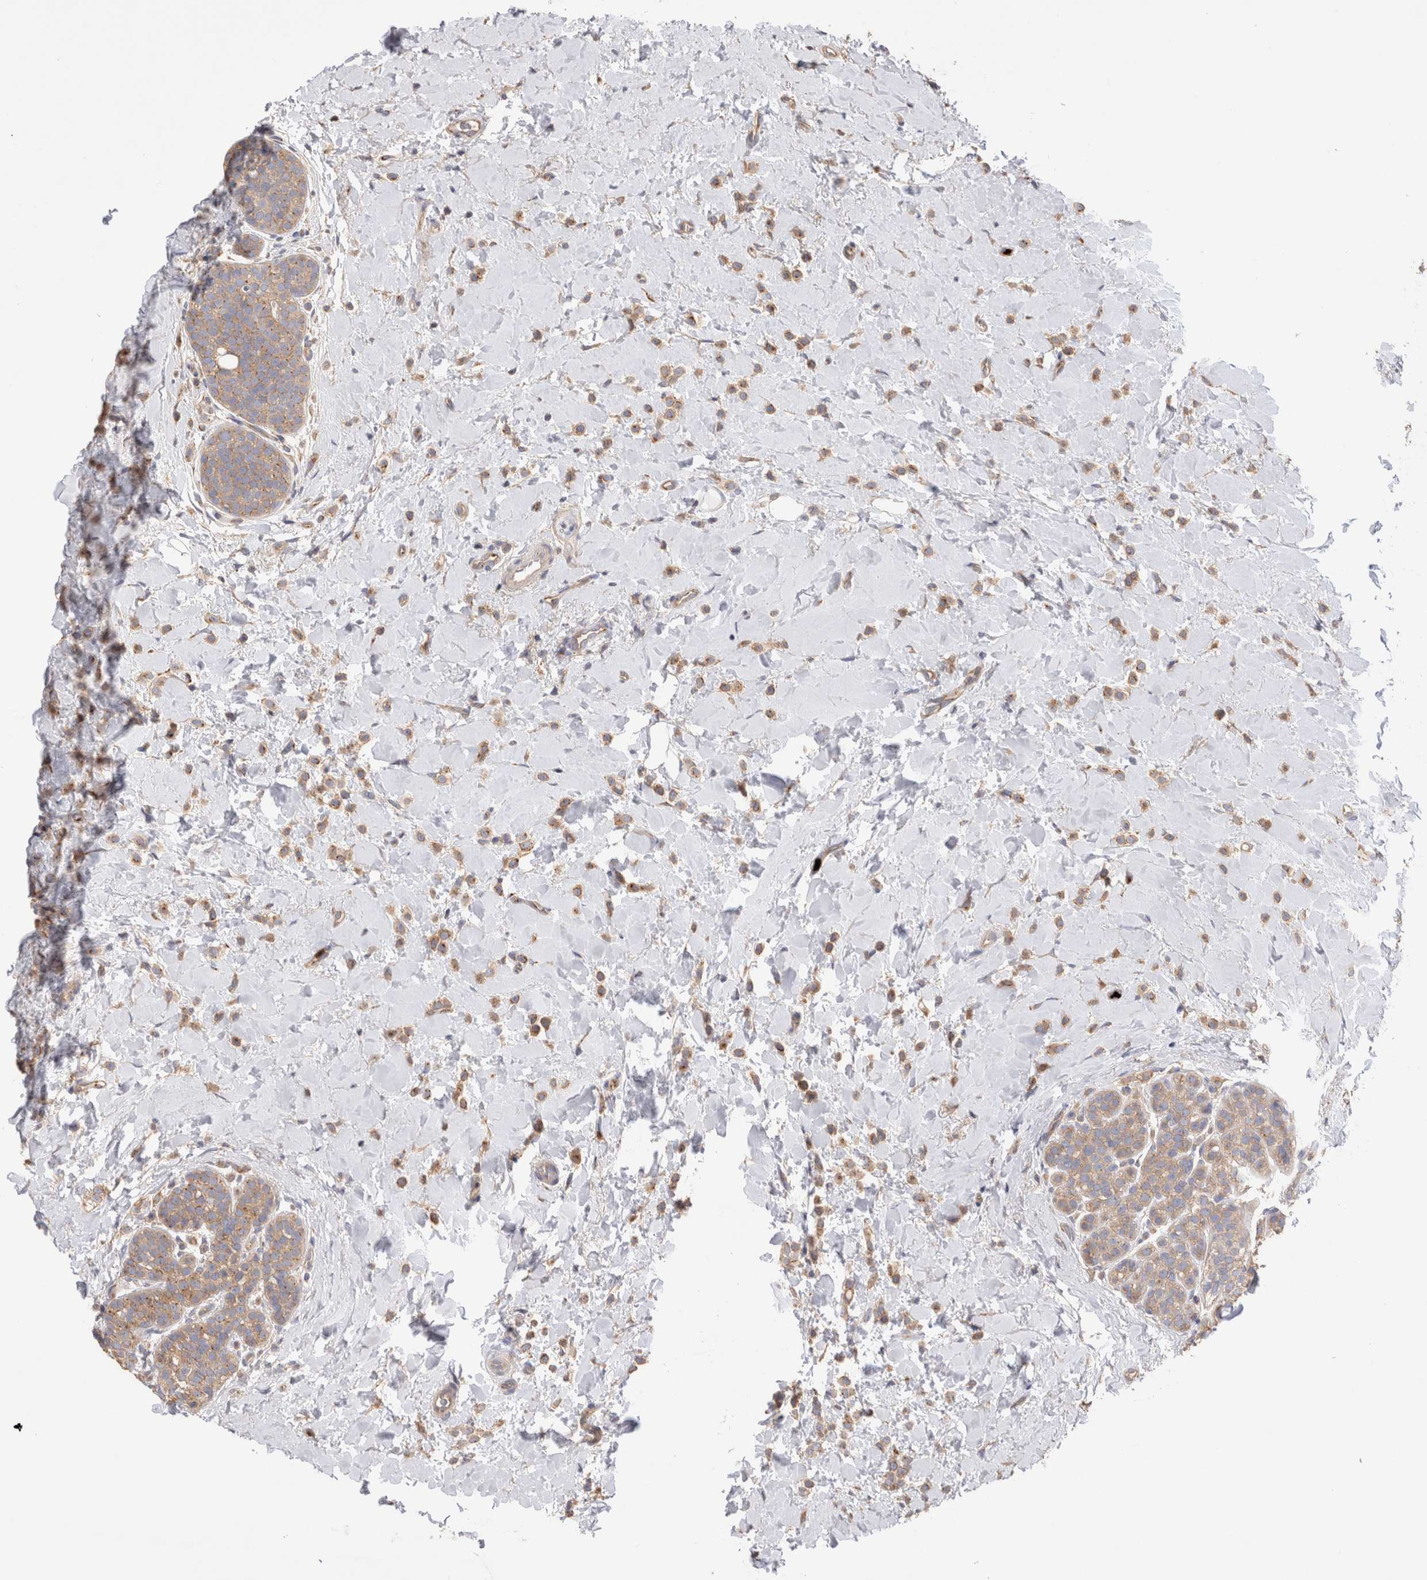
{"staining": {"intensity": "weak", "quantity": ">75%", "location": "cytoplasmic/membranous"}, "tissue": "breast cancer", "cell_type": "Tumor cells", "image_type": "cancer", "snomed": [{"axis": "morphology", "description": "Normal tissue, NOS"}, {"axis": "morphology", "description": "Lobular carcinoma"}, {"axis": "topography", "description": "Breast"}], "caption": "This photomicrograph exhibits immunohistochemistry (IHC) staining of human lobular carcinoma (breast), with low weak cytoplasmic/membranous staining in approximately >75% of tumor cells.", "gene": "NXT2", "patient": {"sex": "female", "age": 50}}